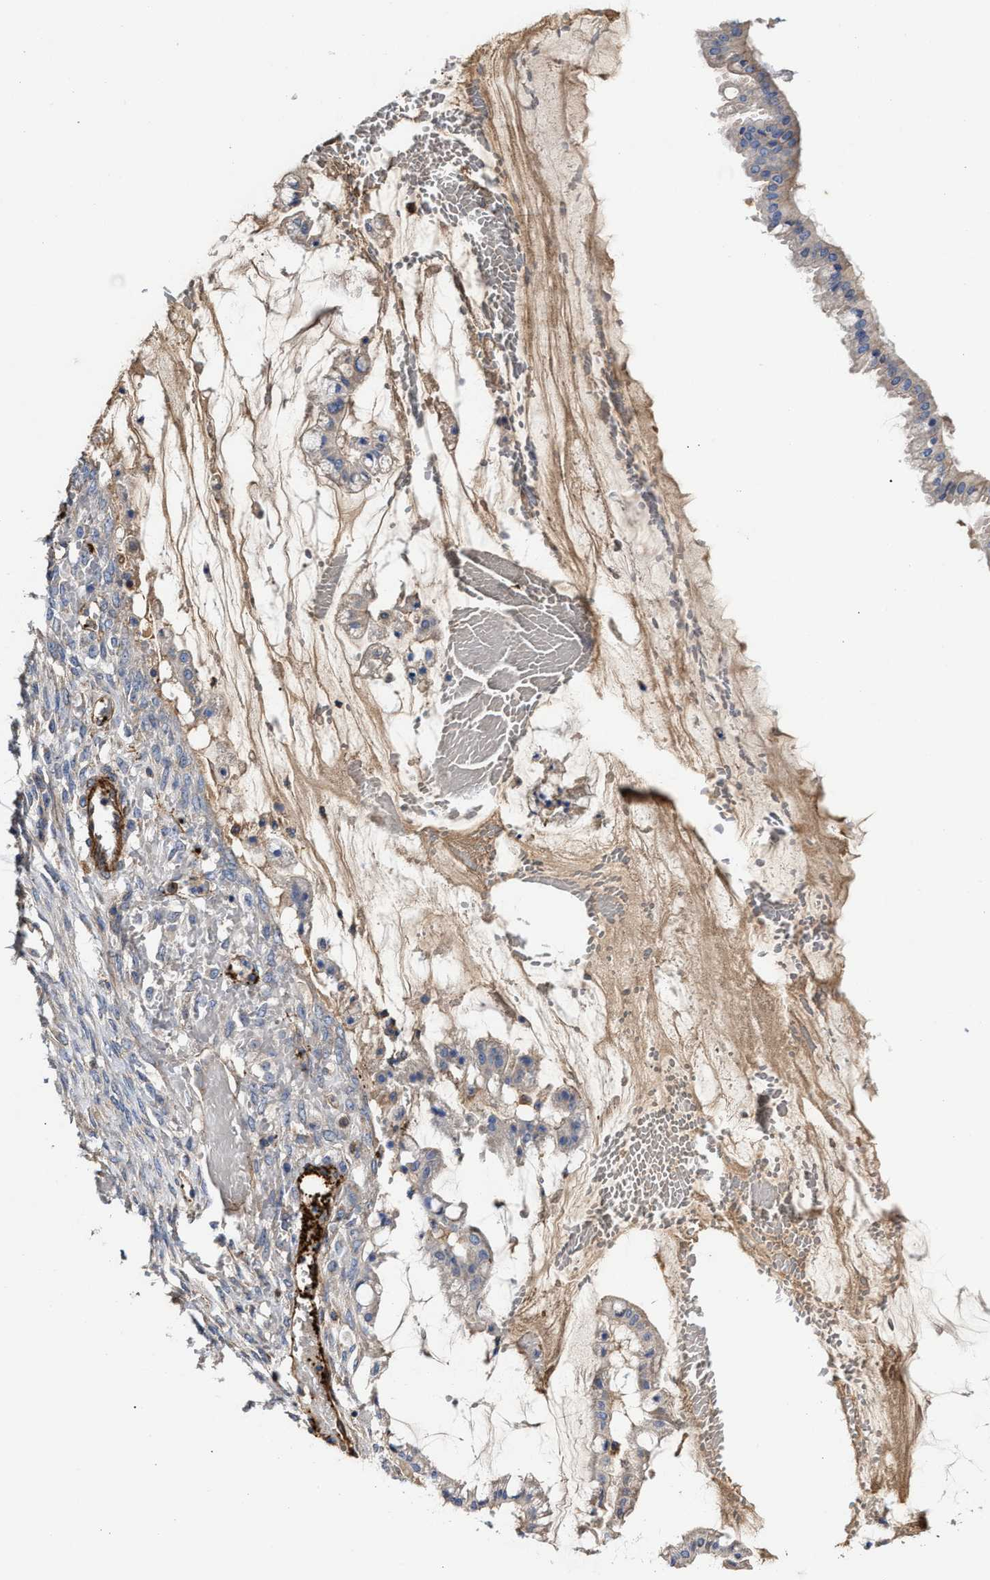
{"staining": {"intensity": "moderate", "quantity": "<25%", "location": "cytoplasmic/membranous"}, "tissue": "ovarian cancer", "cell_type": "Tumor cells", "image_type": "cancer", "snomed": [{"axis": "morphology", "description": "Cystadenocarcinoma, mucinous, NOS"}, {"axis": "topography", "description": "Ovary"}], "caption": "The photomicrograph exhibits a brown stain indicating the presence of a protein in the cytoplasmic/membranous of tumor cells in ovarian mucinous cystadenocarcinoma. (DAB IHC, brown staining for protein, blue staining for nuclei).", "gene": "HS3ST5", "patient": {"sex": "female", "age": 73}}